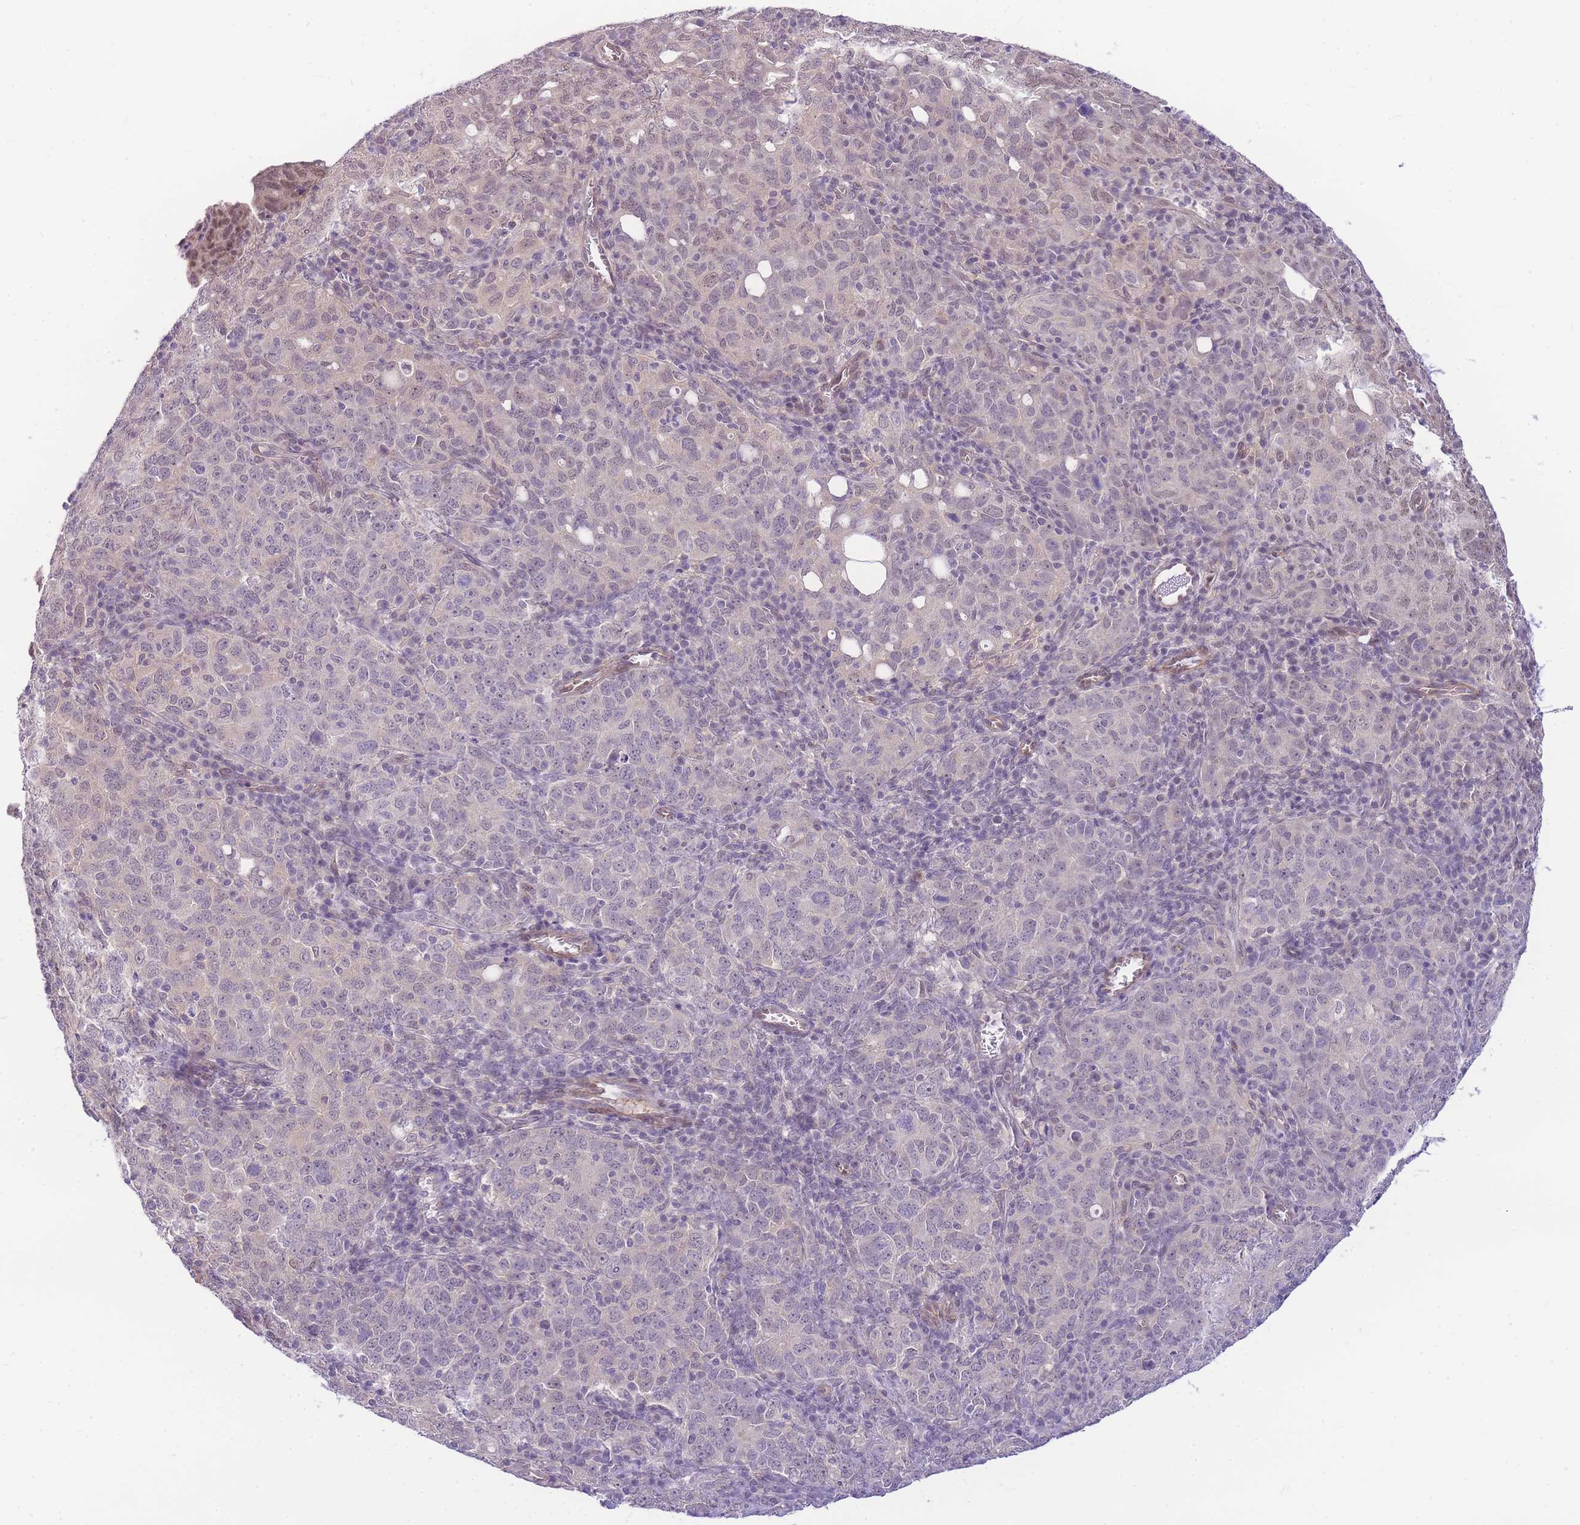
{"staining": {"intensity": "negative", "quantity": "none", "location": "none"}, "tissue": "ovarian cancer", "cell_type": "Tumor cells", "image_type": "cancer", "snomed": [{"axis": "morphology", "description": "Carcinoma, endometroid"}, {"axis": "topography", "description": "Ovary"}], "caption": "Immunohistochemistry photomicrograph of human endometroid carcinoma (ovarian) stained for a protein (brown), which demonstrates no positivity in tumor cells. (IHC, brightfield microscopy, high magnification).", "gene": "S100PBP", "patient": {"sex": "female", "age": 62}}